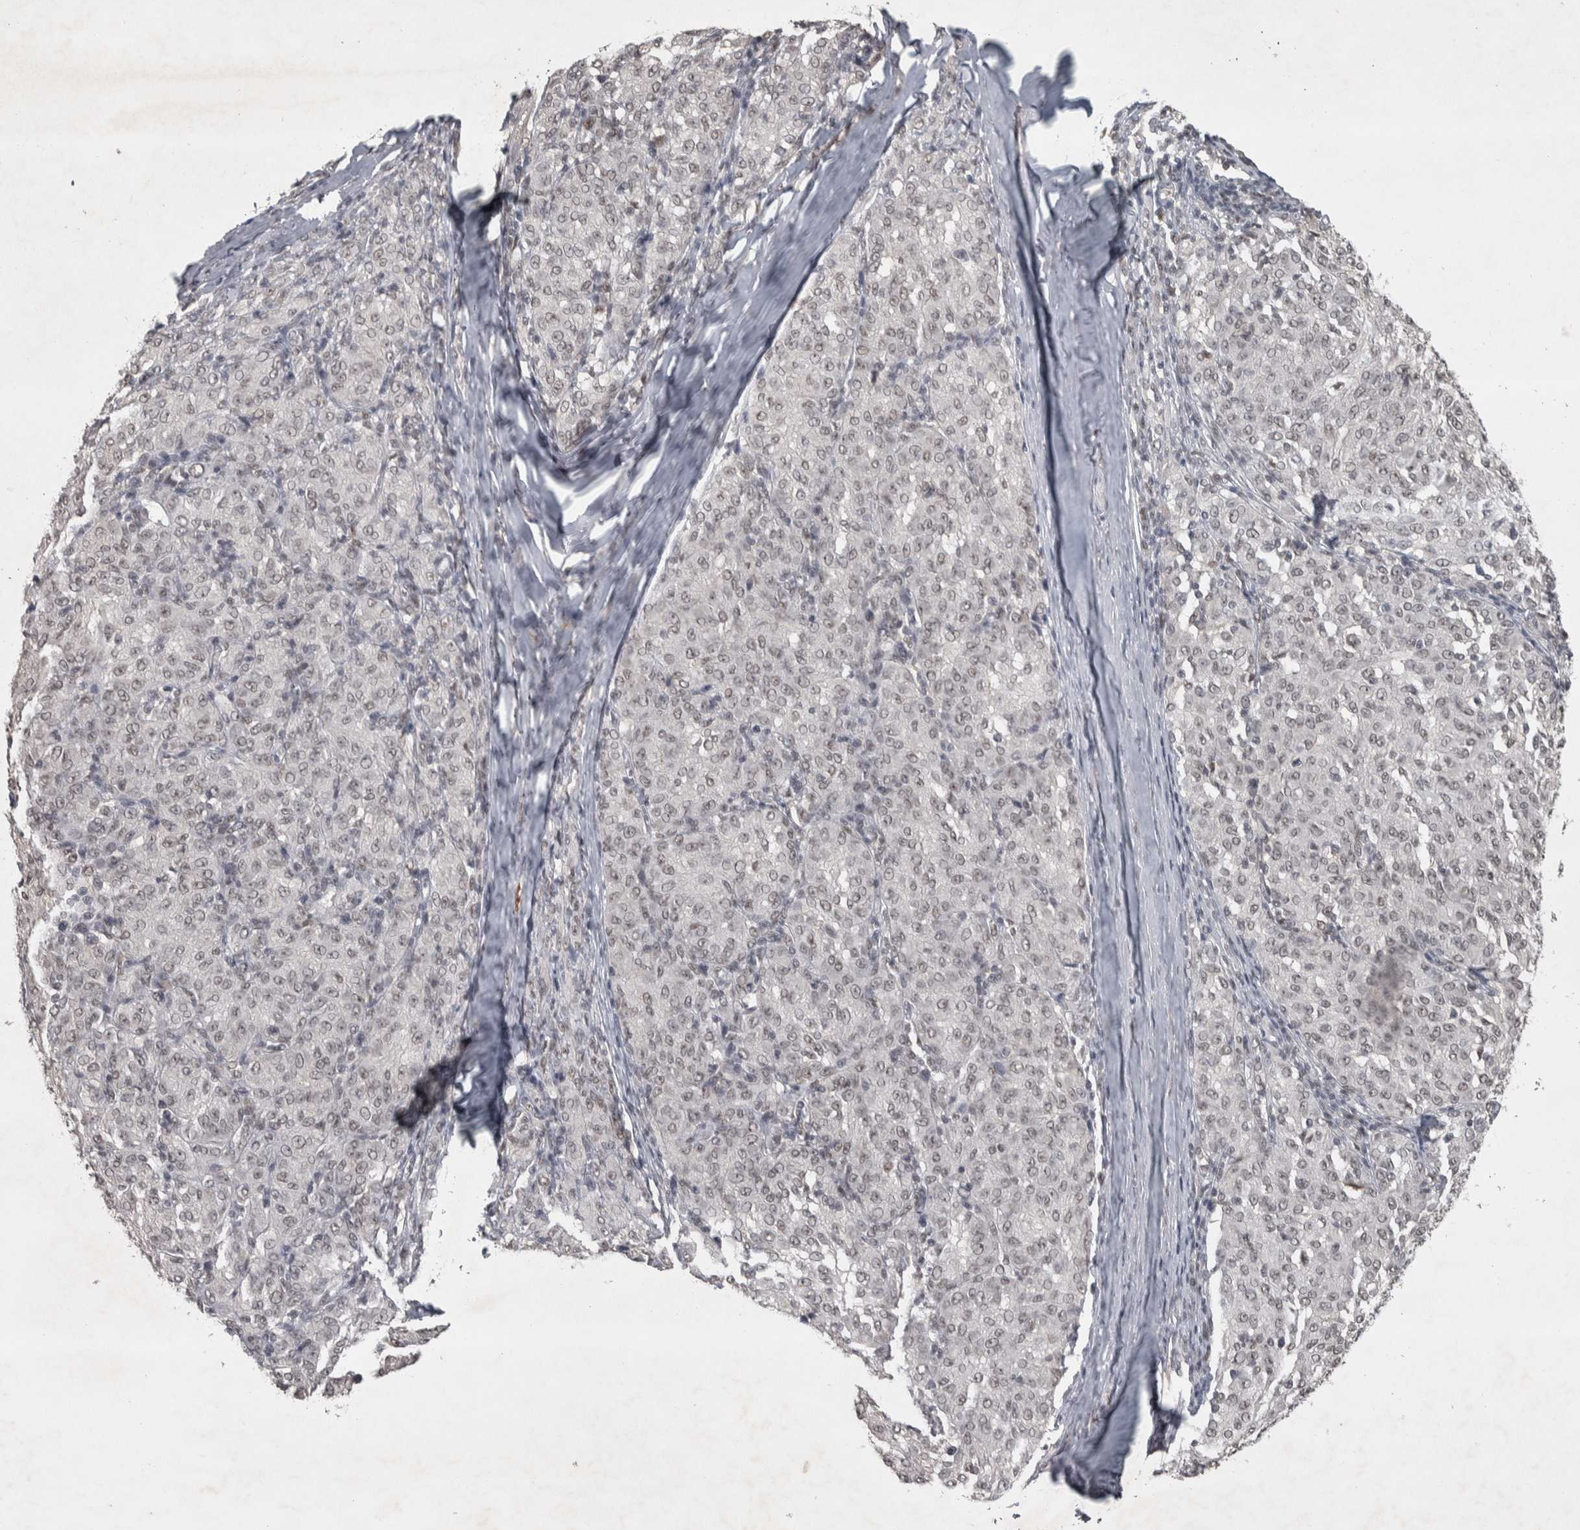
{"staining": {"intensity": "weak", "quantity": "<25%", "location": "nuclear"}, "tissue": "melanoma", "cell_type": "Tumor cells", "image_type": "cancer", "snomed": [{"axis": "morphology", "description": "Malignant melanoma, NOS"}, {"axis": "topography", "description": "Skin"}], "caption": "Immunohistochemical staining of malignant melanoma demonstrates no significant staining in tumor cells.", "gene": "DDX42", "patient": {"sex": "female", "age": 72}}